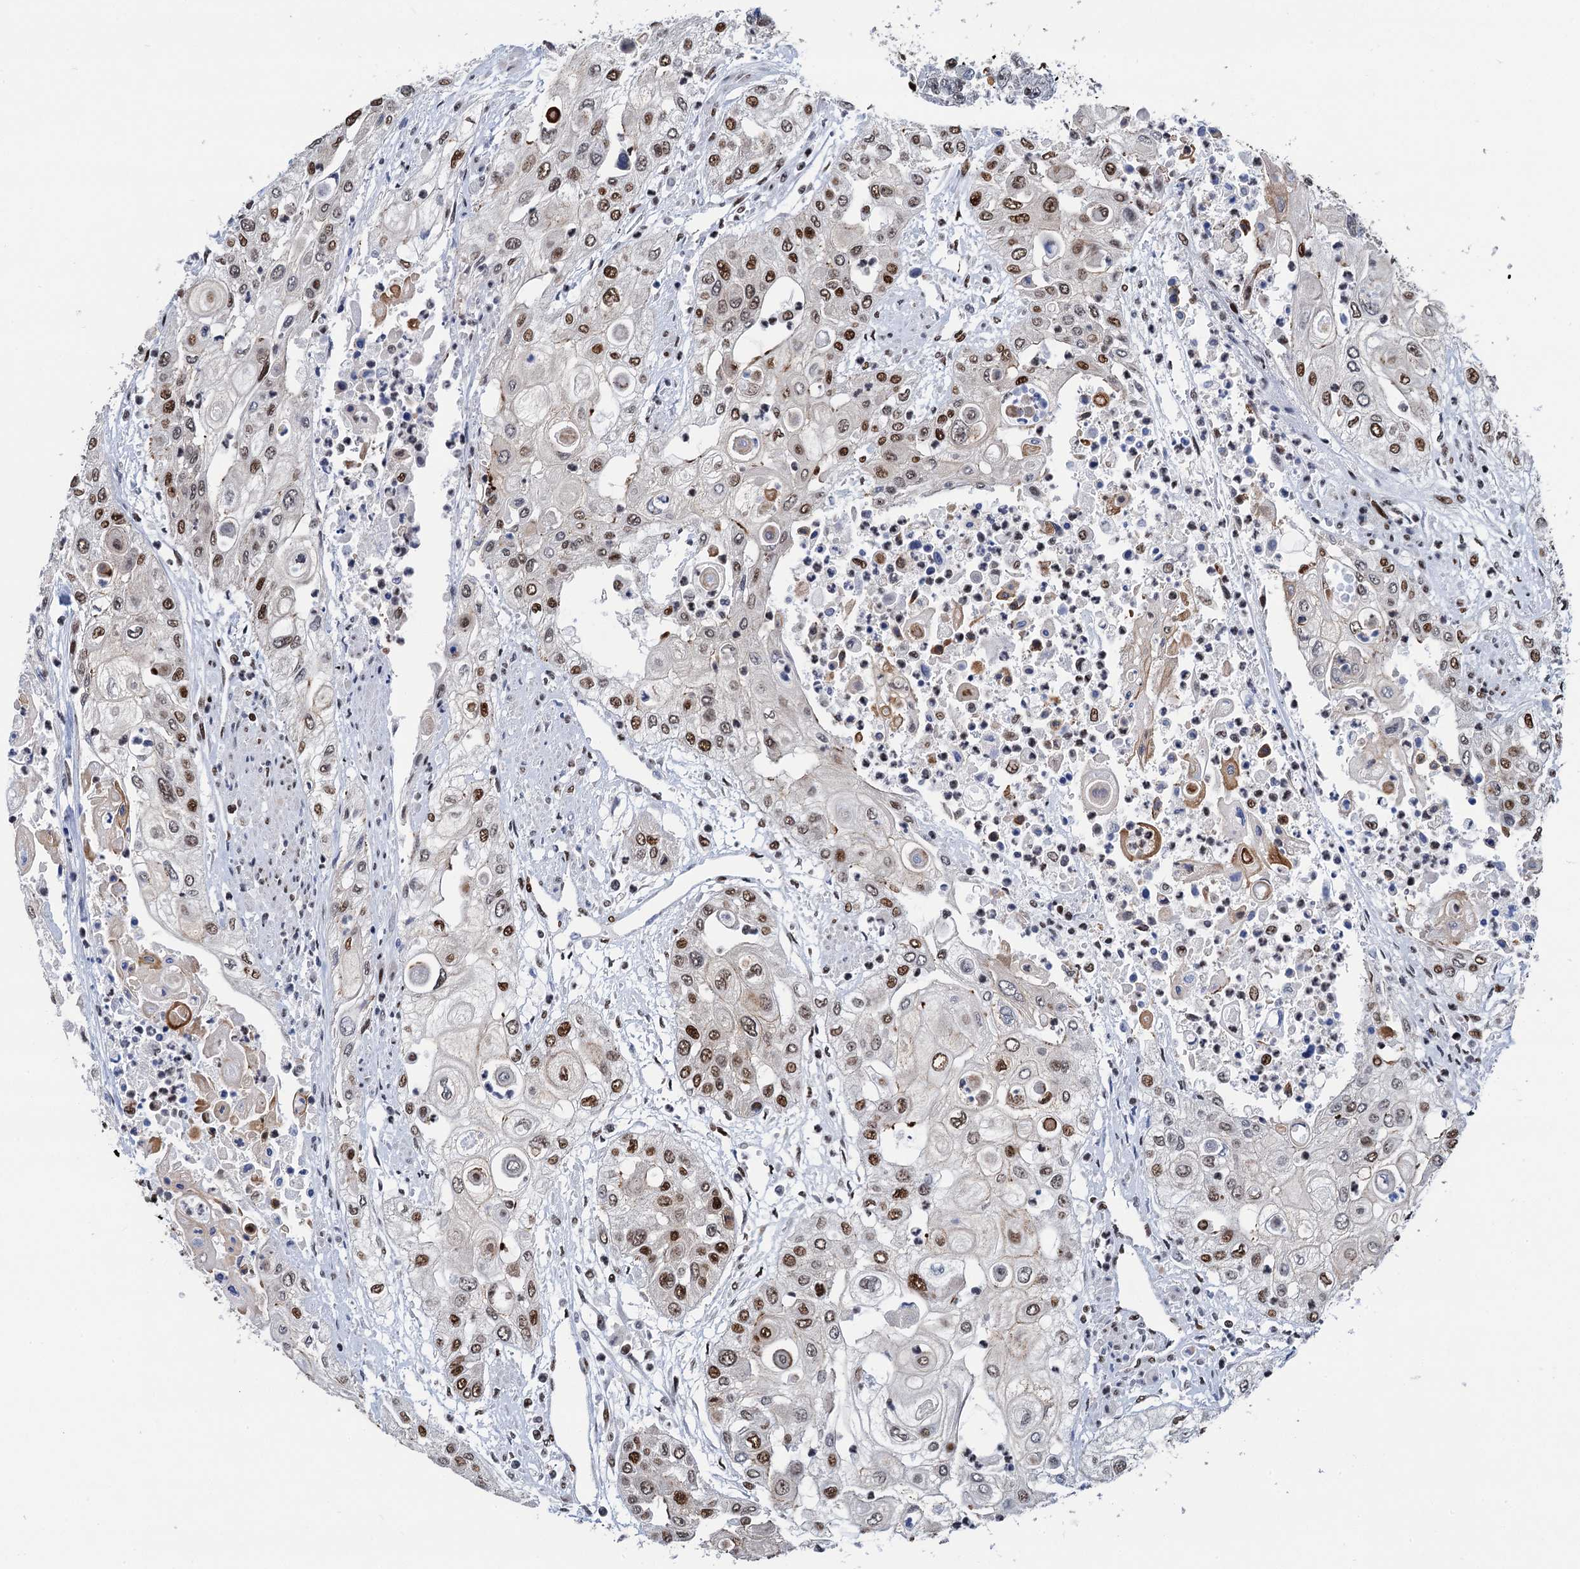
{"staining": {"intensity": "moderate", "quantity": ">75%", "location": "nuclear"}, "tissue": "urothelial cancer", "cell_type": "Tumor cells", "image_type": "cancer", "snomed": [{"axis": "morphology", "description": "Urothelial carcinoma, High grade"}, {"axis": "topography", "description": "Urinary bladder"}], "caption": "This is a micrograph of immunohistochemistry (IHC) staining of high-grade urothelial carcinoma, which shows moderate staining in the nuclear of tumor cells.", "gene": "PPP4R1", "patient": {"sex": "female", "age": 79}}